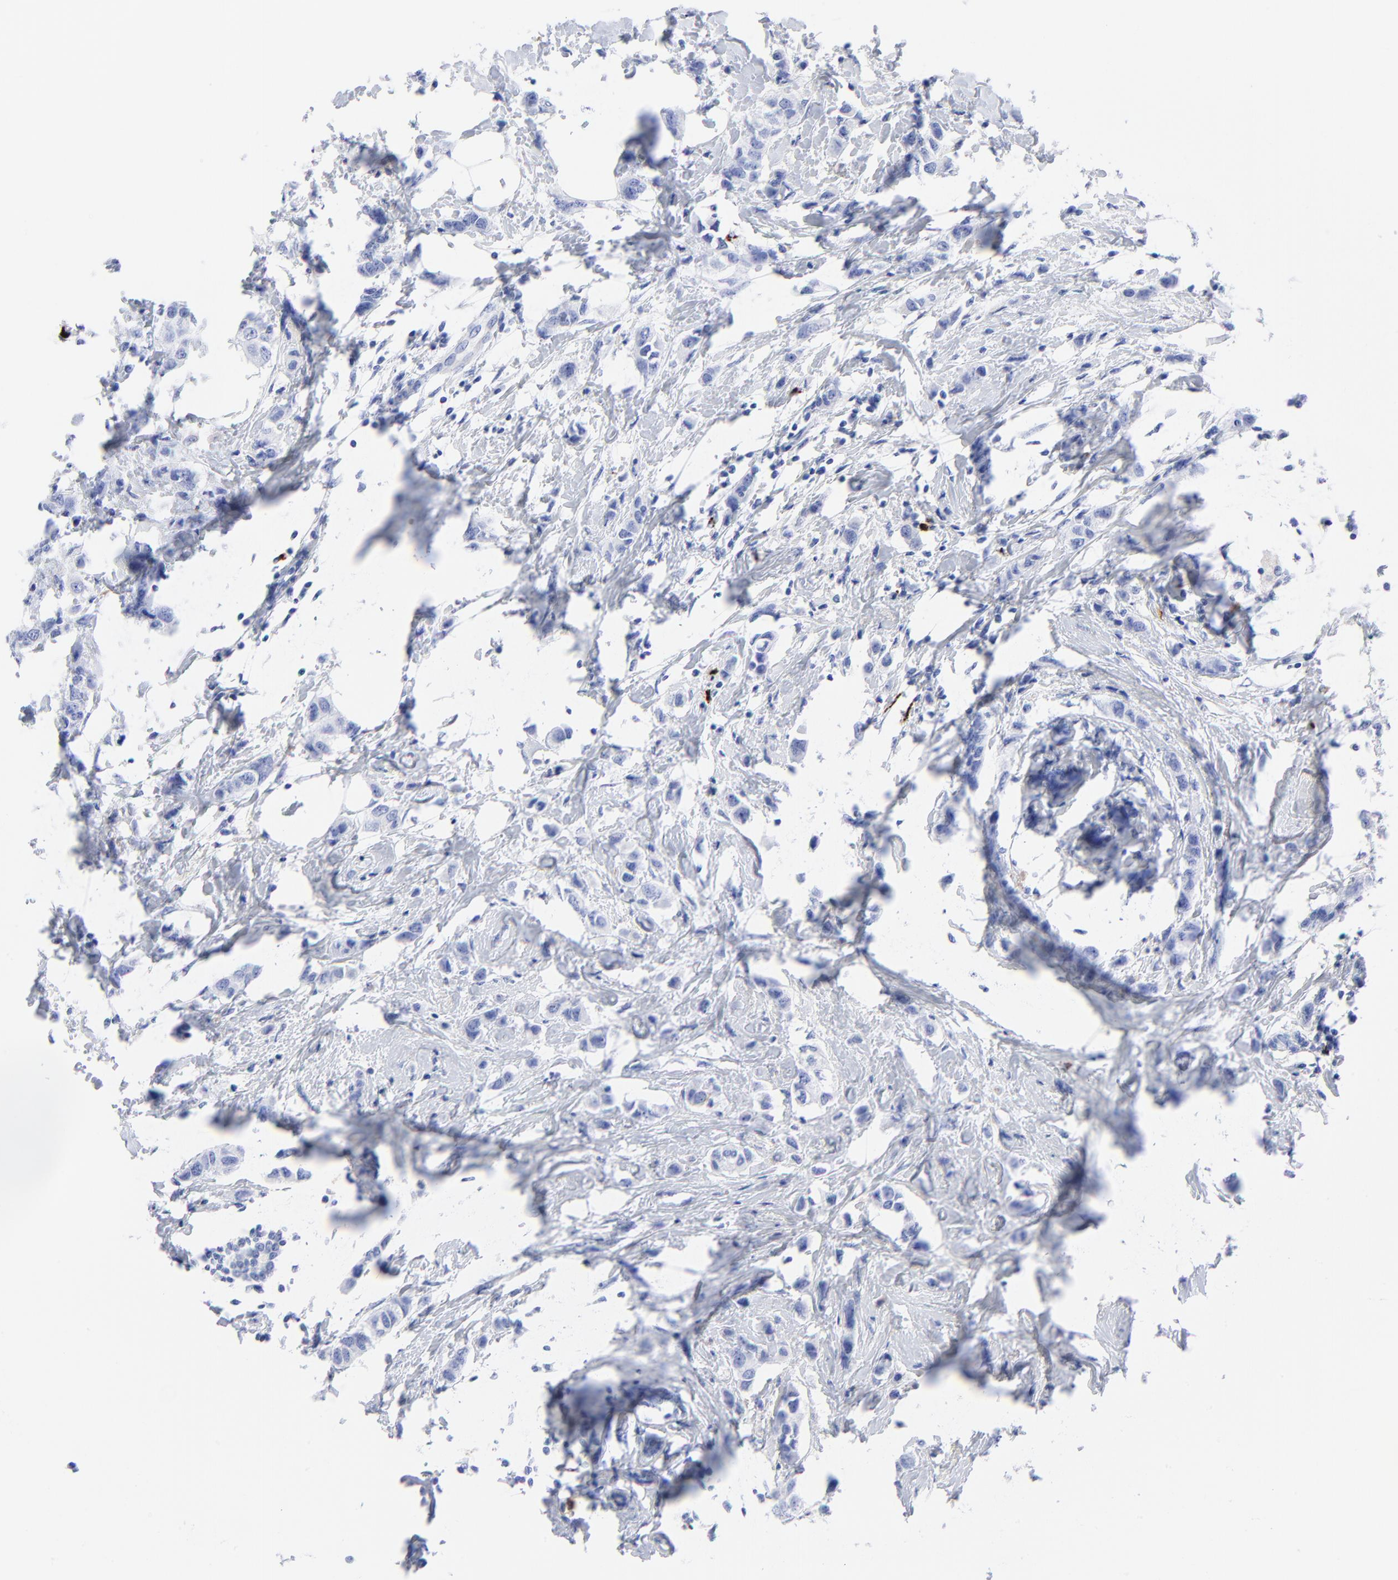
{"staining": {"intensity": "negative", "quantity": "none", "location": "none"}, "tissue": "breast cancer", "cell_type": "Tumor cells", "image_type": "cancer", "snomed": [{"axis": "morphology", "description": "Normal tissue, NOS"}, {"axis": "morphology", "description": "Duct carcinoma"}, {"axis": "topography", "description": "Breast"}], "caption": "Immunohistochemistry (IHC) image of human breast cancer stained for a protein (brown), which exhibits no expression in tumor cells.", "gene": "CPVL", "patient": {"sex": "female", "age": 50}}